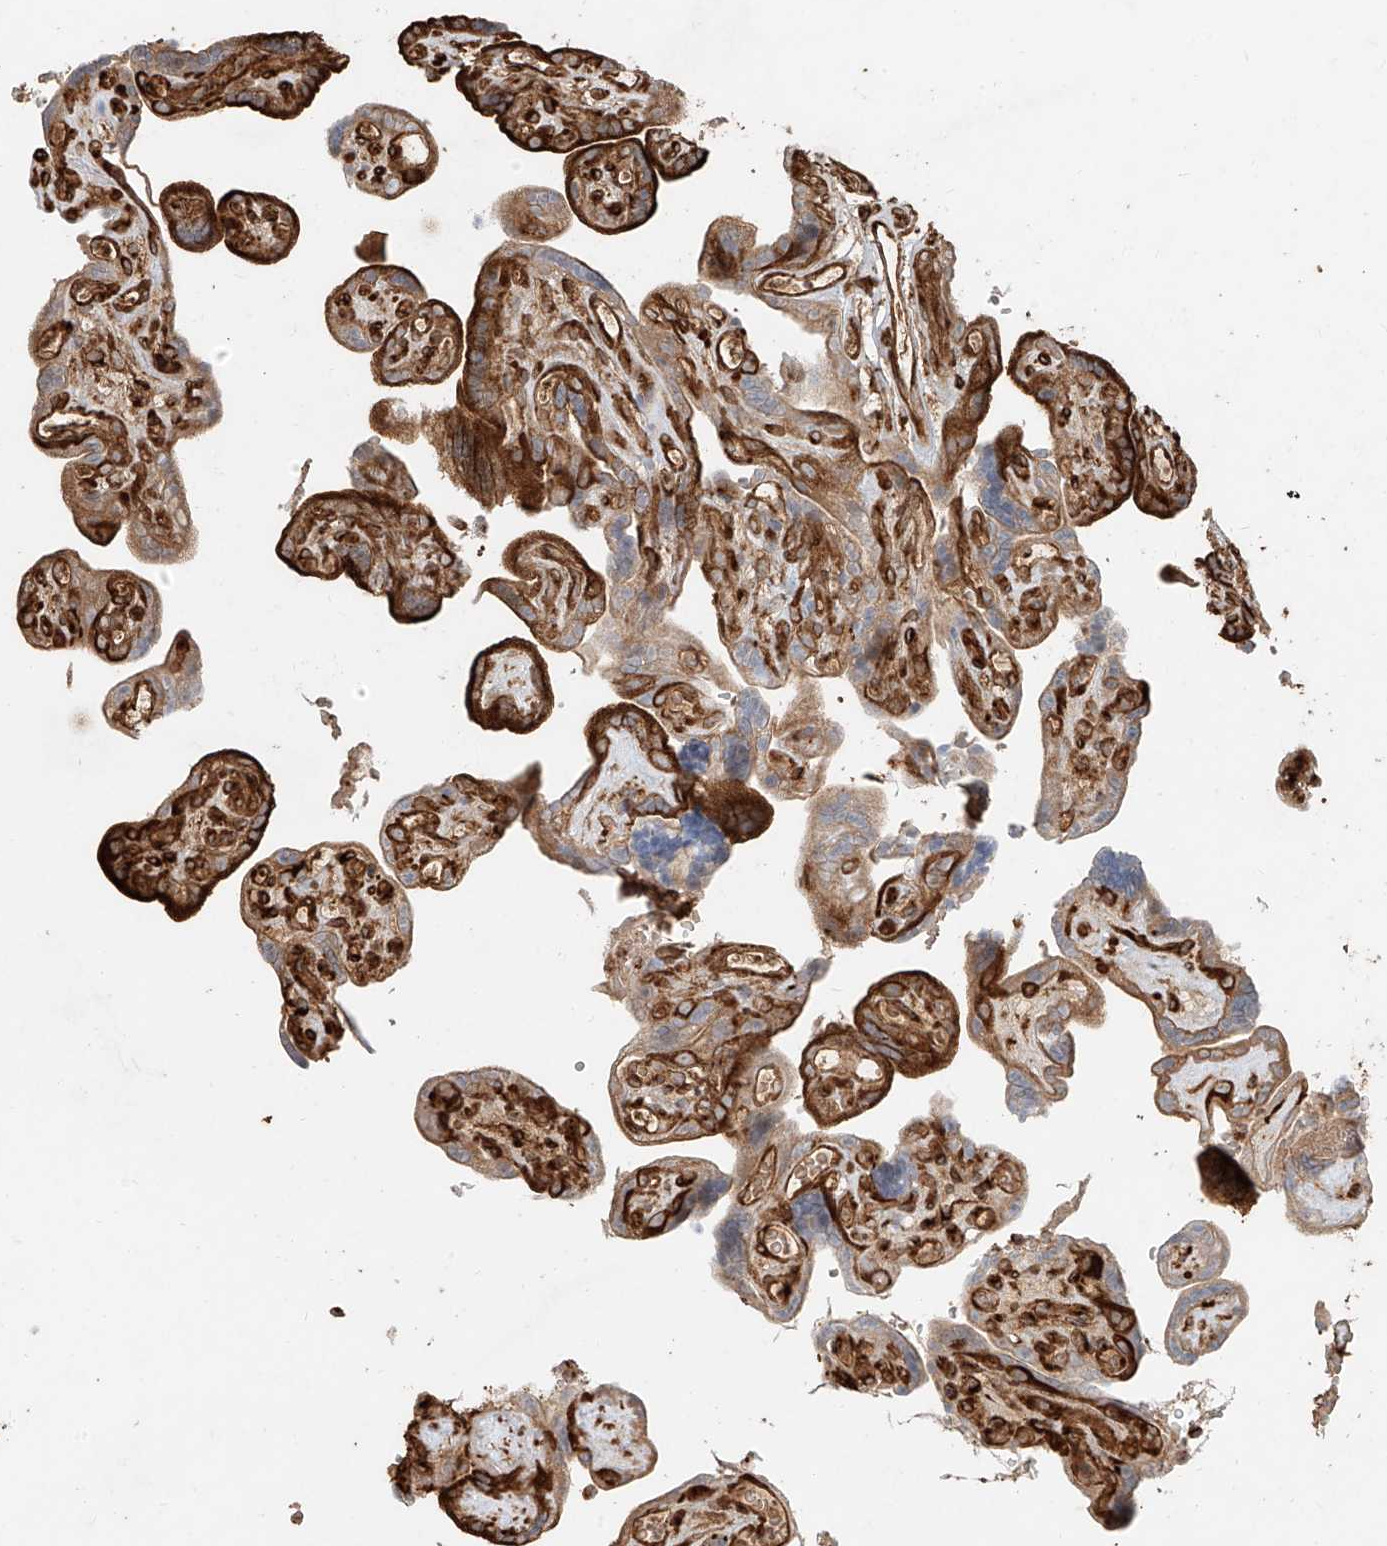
{"staining": {"intensity": "moderate", "quantity": ">75%", "location": "cytoplasmic/membranous"}, "tissue": "placenta", "cell_type": "Decidual cells", "image_type": "normal", "snomed": [{"axis": "morphology", "description": "Normal tissue, NOS"}, {"axis": "topography", "description": "Placenta"}], "caption": "Placenta stained for a protein (brown) displays moderate cytoplasmic/membranous positive staining in approximately >75% of decidual cells.", "gene": "EFNB1", "patient": {"sex": "female", "age": 30}}